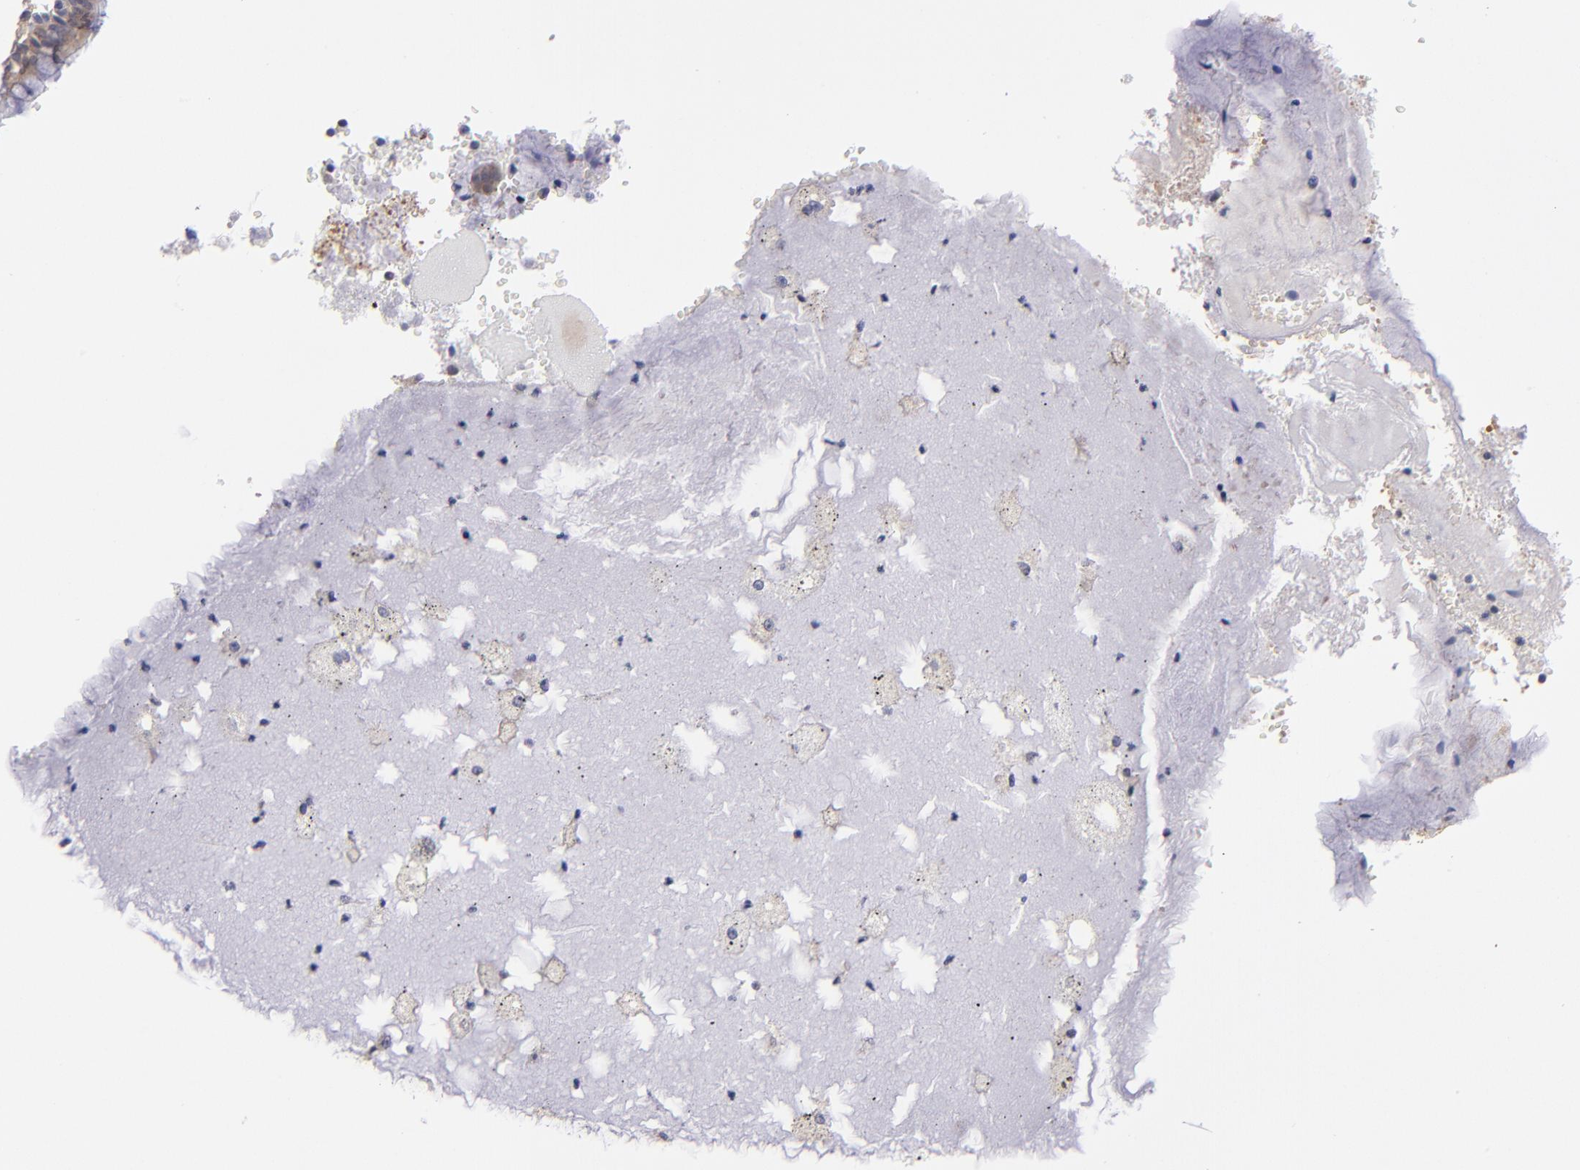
{"staining": {"intensity": "weak", "quantity": "25%-75%", "location": "cytoplasmic/membranous"}, "tissue": "bronchus", "cell_type": "Respiratory epithelial cells", "image_type": "normal", "snomed": [{"axis": "morphology", "description": "Normal tissue, NOS"}, {"axis": "topography", "description": "Bronchus"}, {"axis": "topography", "description": "Lung"}], "caption": "The micrograph shows staining of benign bronchus, revealing weak cytoplasmic/membranous protein positivity (brown color) within respiratory epithelial cells.", "gene": "EIF3L", "patient": {"sex": "female", "age": 56}}